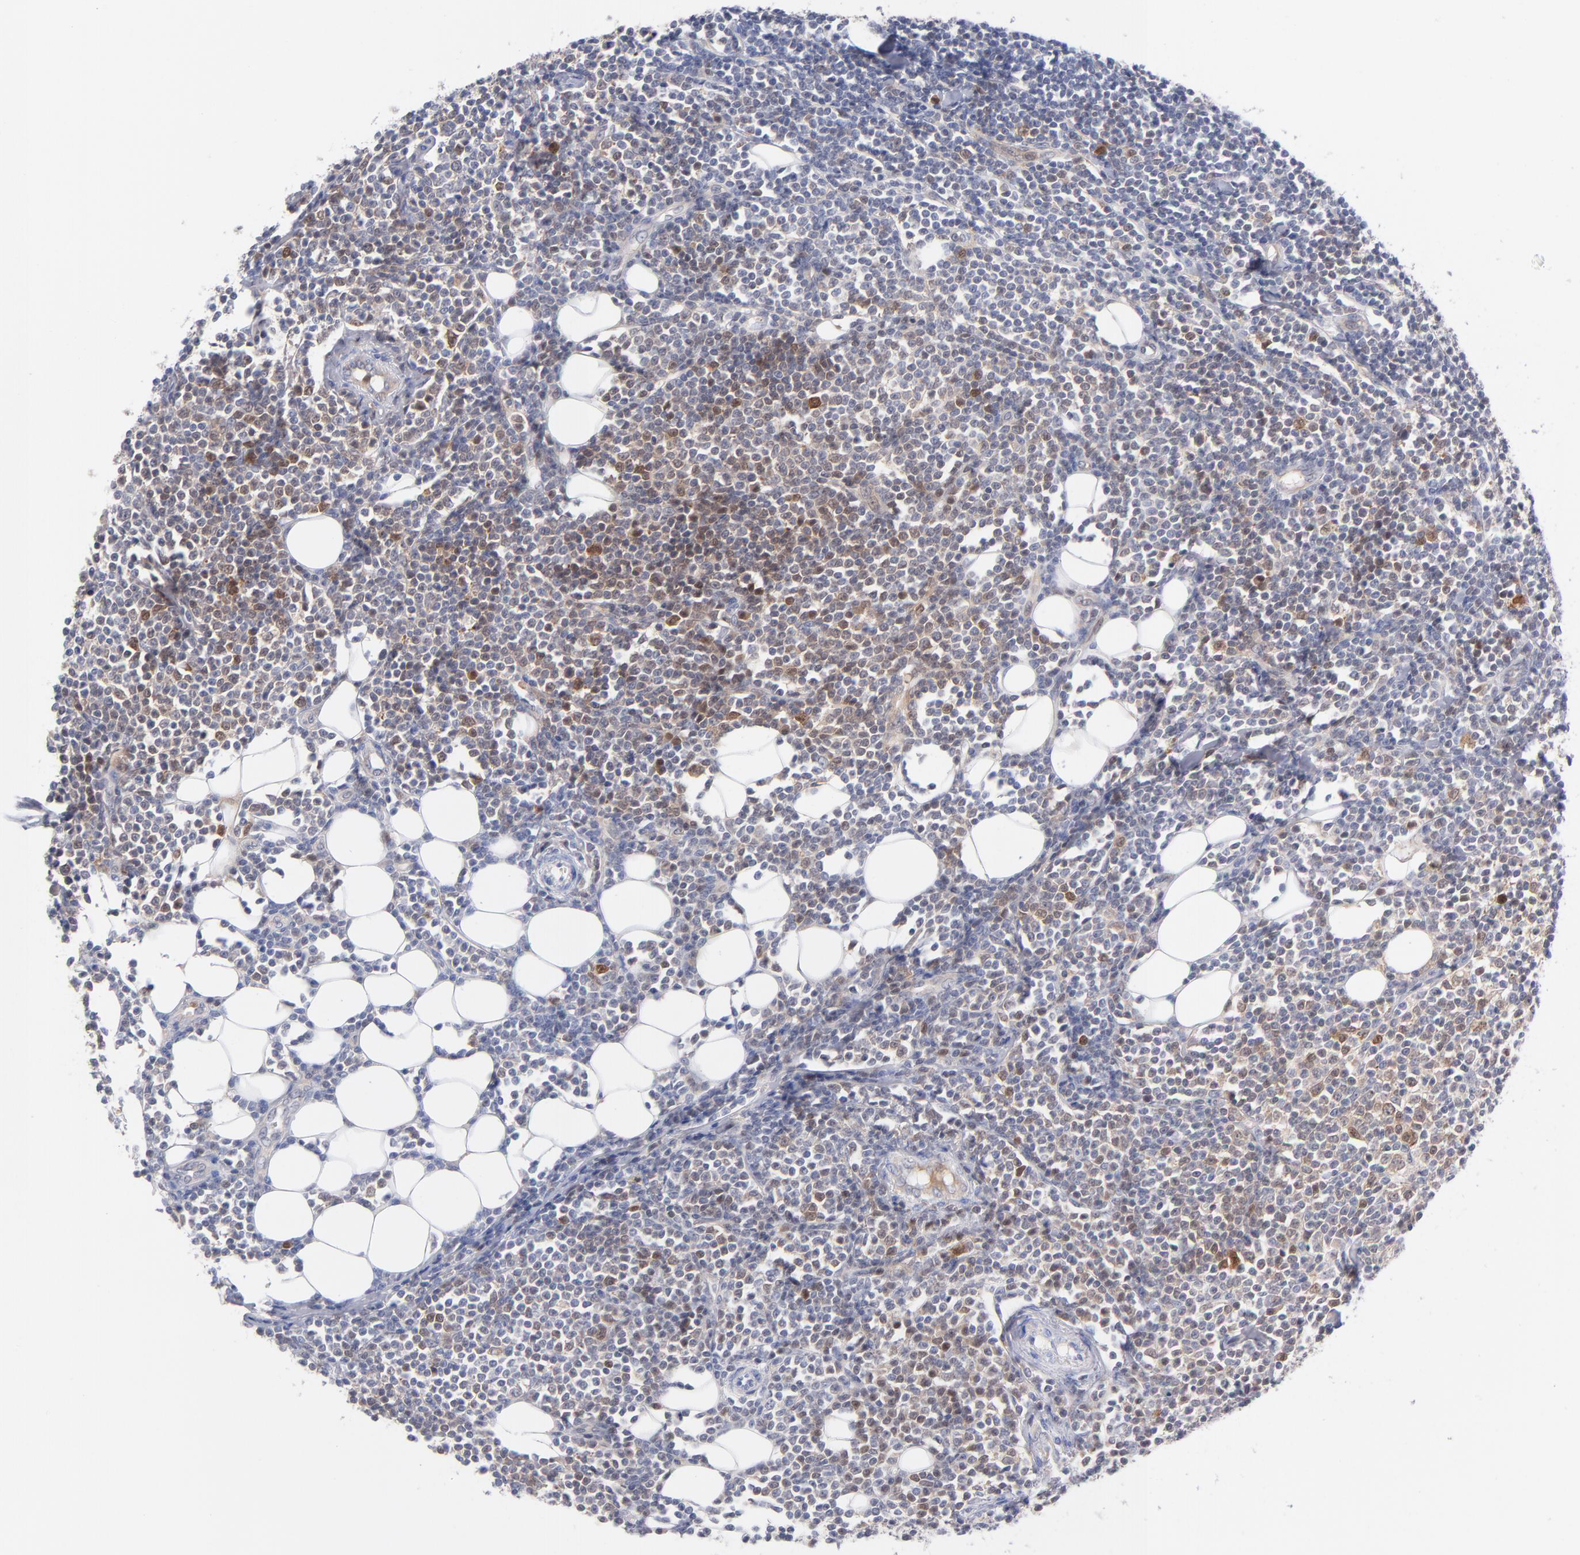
{"staining": {"intensity": "weak", "quantity": "<25%", "location": "nuclear"}, "tissue": "lymphoma", "cell_type": "Tumor cells", "image_type": "cancer", "snomed": [{"axis": "morphology", "description": "Malignant lymphoma, non-Hodgkin's type, Low grade"}, {"axis": "topography", "description": "Soft tissue"}], "caption": "Immunohistochemistry photomicrograph of neoplastic tissue: human malignant lymphoma, non-Hodgkin's type (low-grade) stained with DAB (3,3'-diaminobenzidine) exhibits no significant protein expression in tumor cells.", "gene": "BID", "patient": {"sex": "male", "age": 92}}